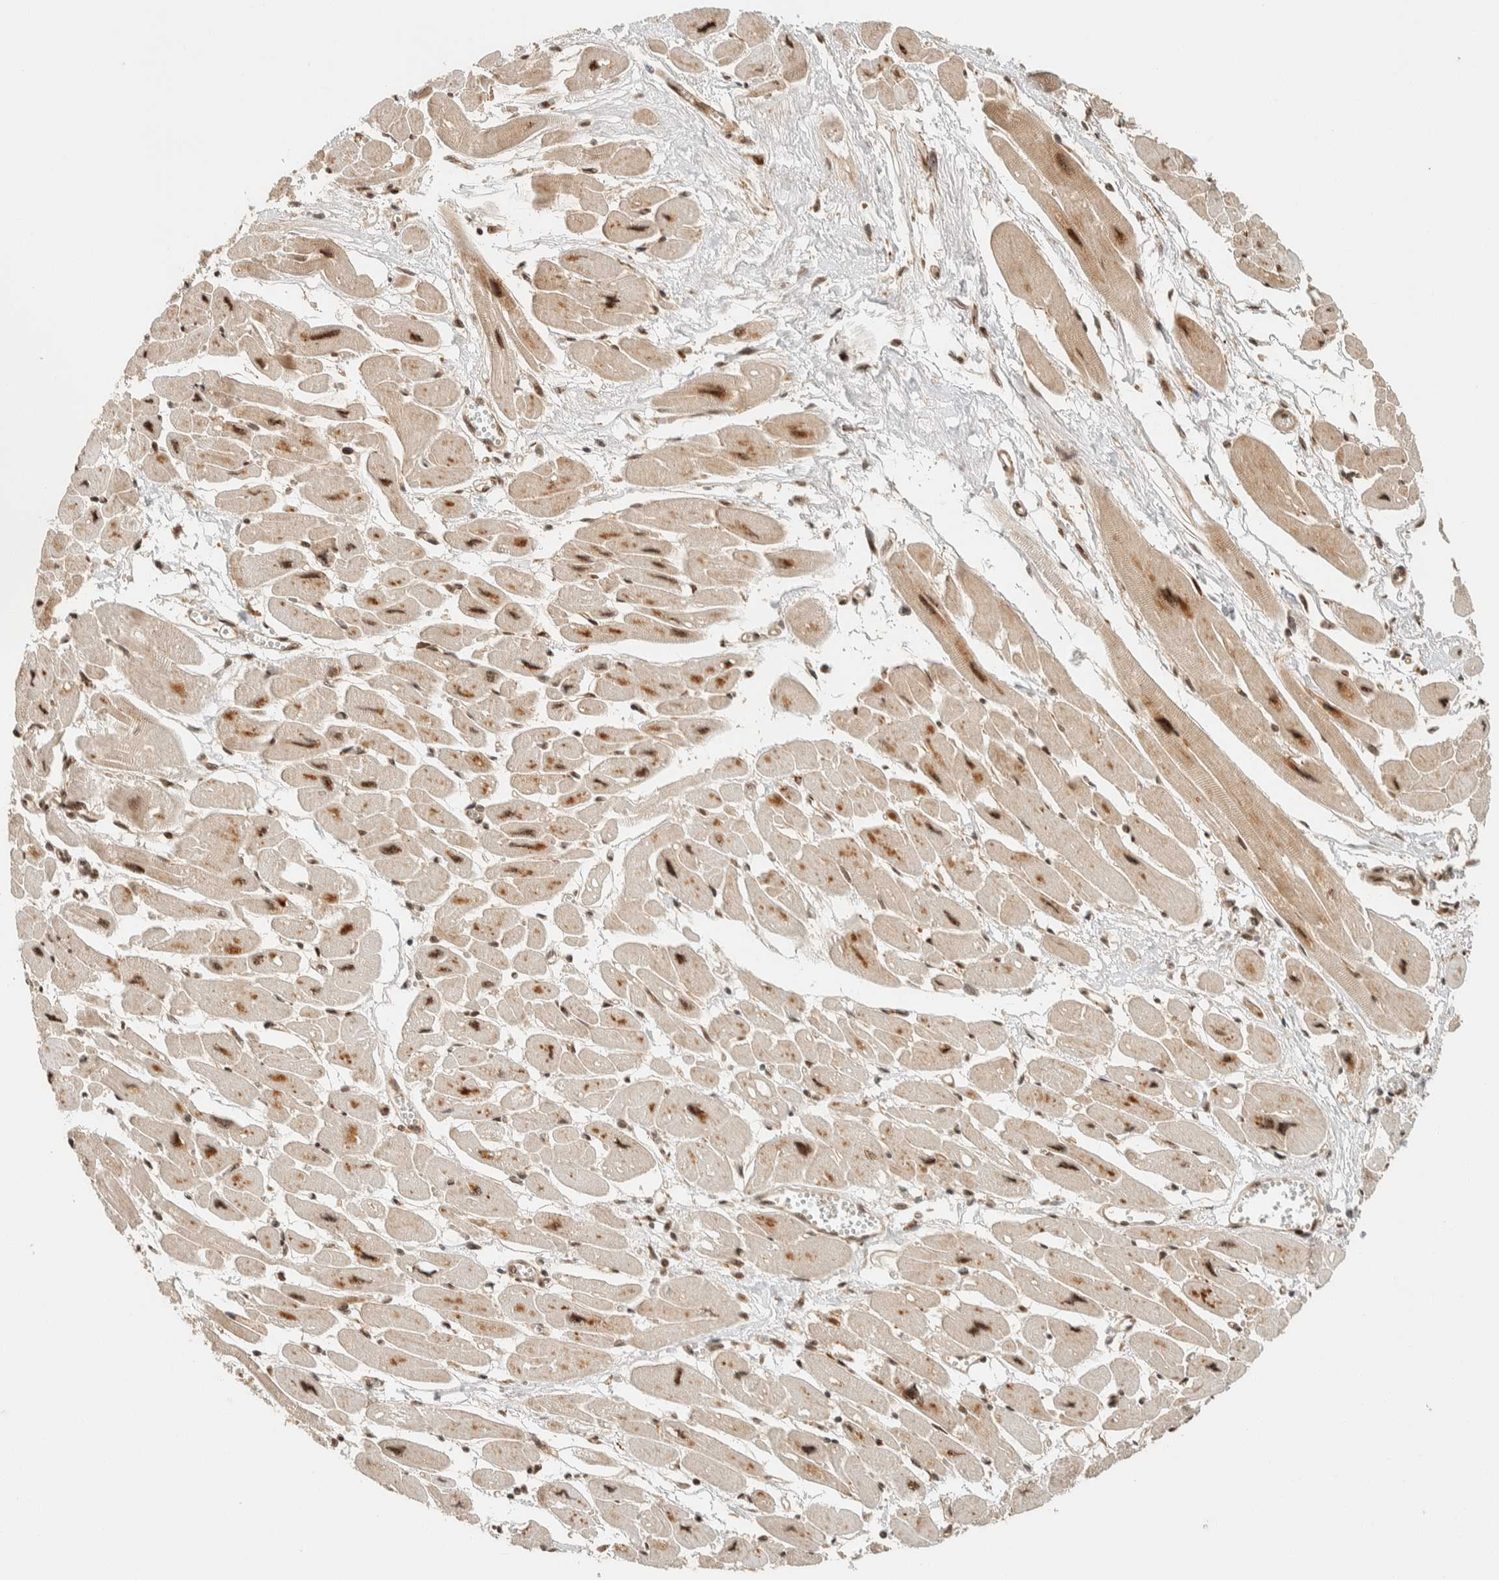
{"staining": {"intensity": "moderate", "quantity": ">75%", "location": "cytoplasmic/membranous,nuclear"}, "tissue": "heart muscle", "cell_type": "Cardiomyocytes", "image_type": "normal", "snomed": [{"axis": "morphology", "description": "Normal tissue, NOS"}, {"axis": "topography", "description": "Heart"}], "caption": "Protein expression analysis of normal human heart muscle reveals moderate cytoplasmic/membranous,nuclear expression in about >75% of cardiomyocytes. The protein of interest is stained brown, and the nuclei are stained in blue (DAB IHC with brightfield microscopy, high magnification).", "gene": "SIK1", "patient": {"sex": "female", "age": 54}}